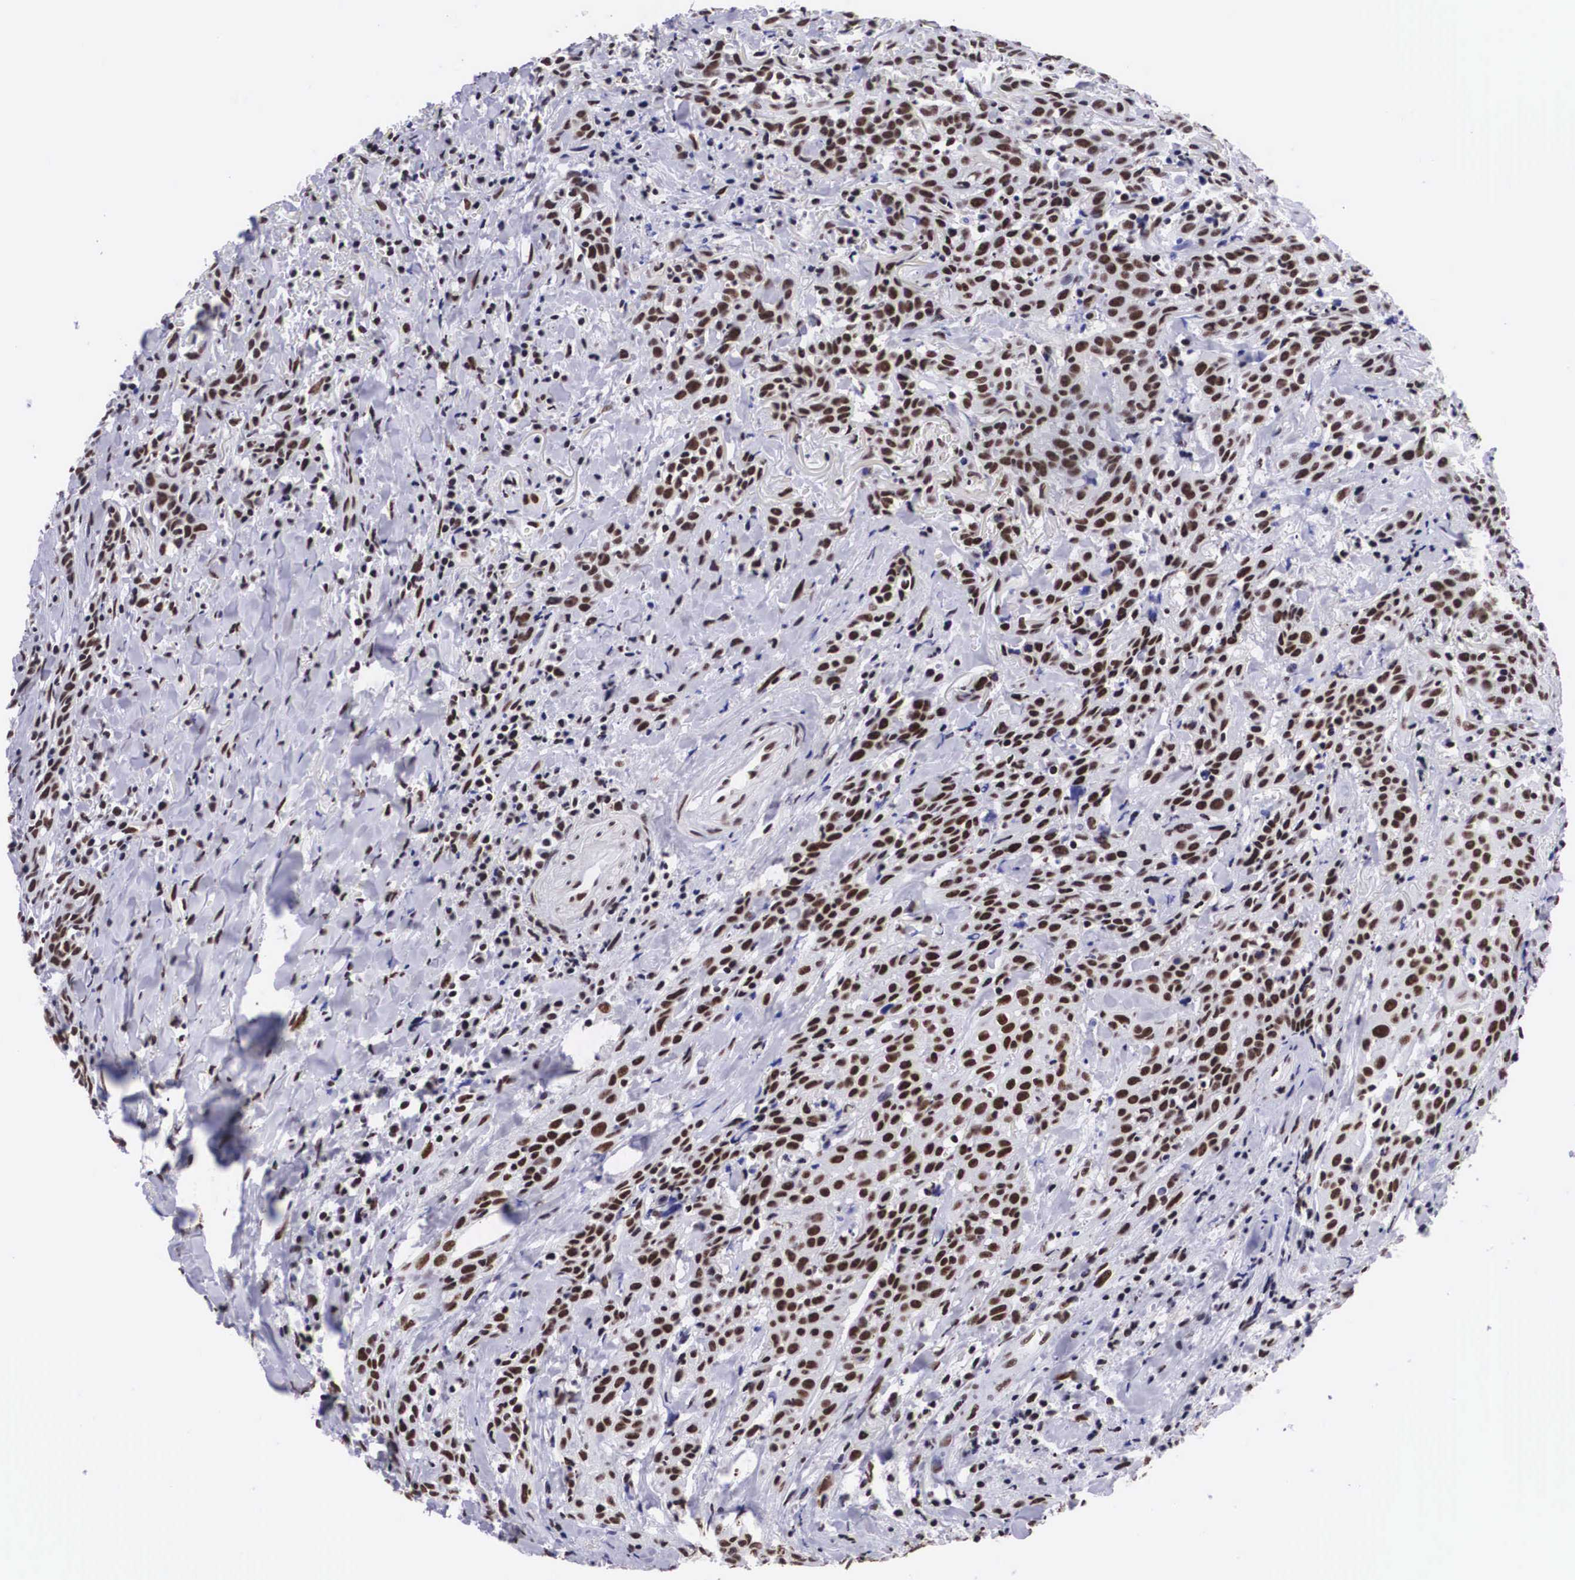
{"staining": {"intensity": "moderate", "quantity": ">75%", "location": "nuclear"}, "tissue": "head and neck cancer", "cell_type": "Tumor cells", "image_type": "cancer", "snomed": [{"axis": "morphology", "description": "Squamous cell carcinoma, NOS"}, {"axis": "topography", "description": "Oral tissue"}, {"axis": "topography", "description": "Head-Neck"}], "caption": "Immunohistochemical staining of human head and neck cancer exhibits moderate nuclear protein expression in approximately >75% of tumor cells.", "gene": "SF3A1", "patient": {"sex": "female", "age": 82}}